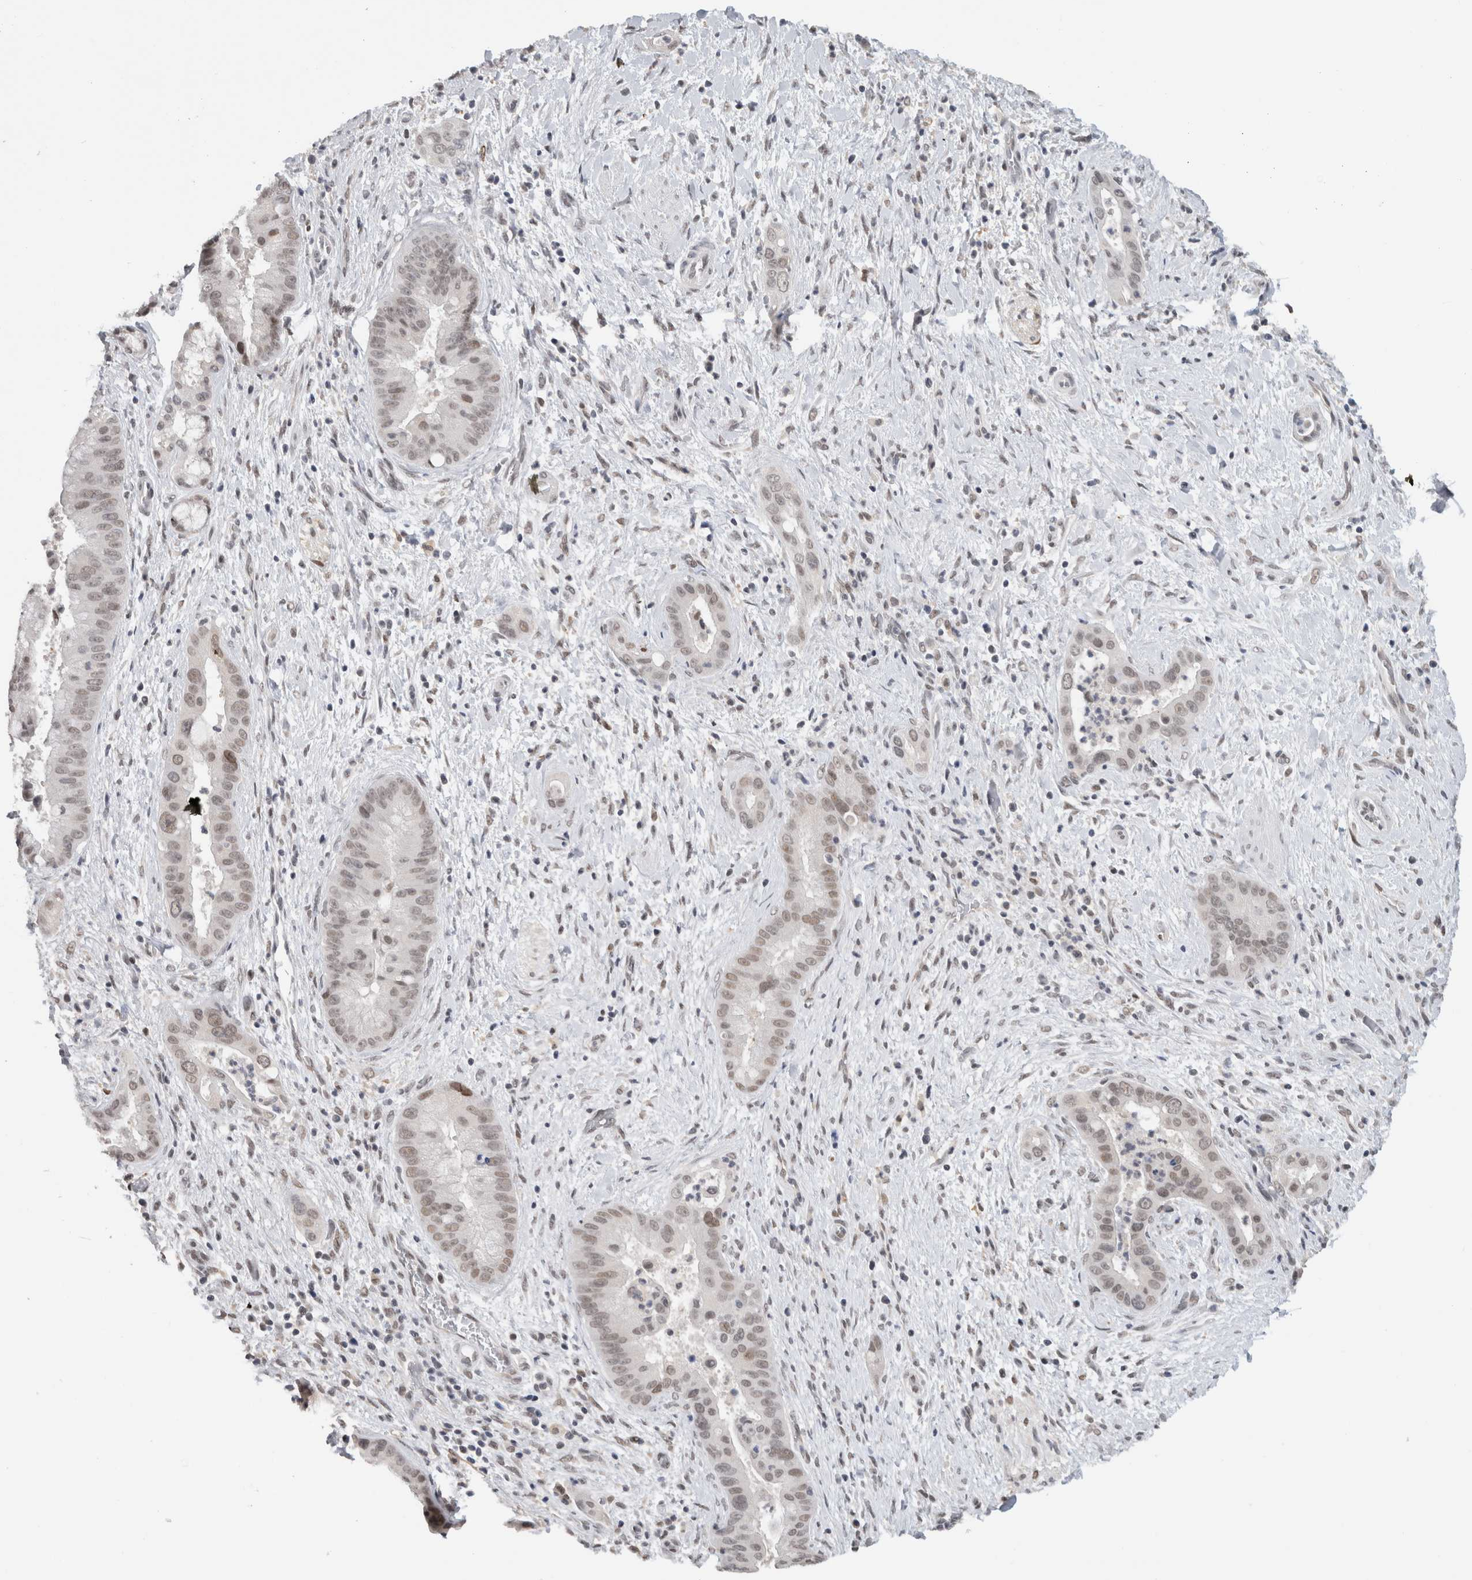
{"staining": {"intensity": "weak", "quantity": ">75%", "location": "nuclear"}, "tissue": "liver cancer", "cell_type": "Tumor cells", "image_type": "cancer", "snomed": [{"axis": "morphology", "description": "Cholangiocarcinoma"}, {"axis": "topography", "description": "Liver"}], "caption": "Immunohistochemical staining of liver cancer (cholangiocarcinoma) demonstrates low levels of weak nuclear protein positivity in about >75% of tumor cells.", "gene": "PRXL2A", "patient": {"sex": "female", "age": 54}}